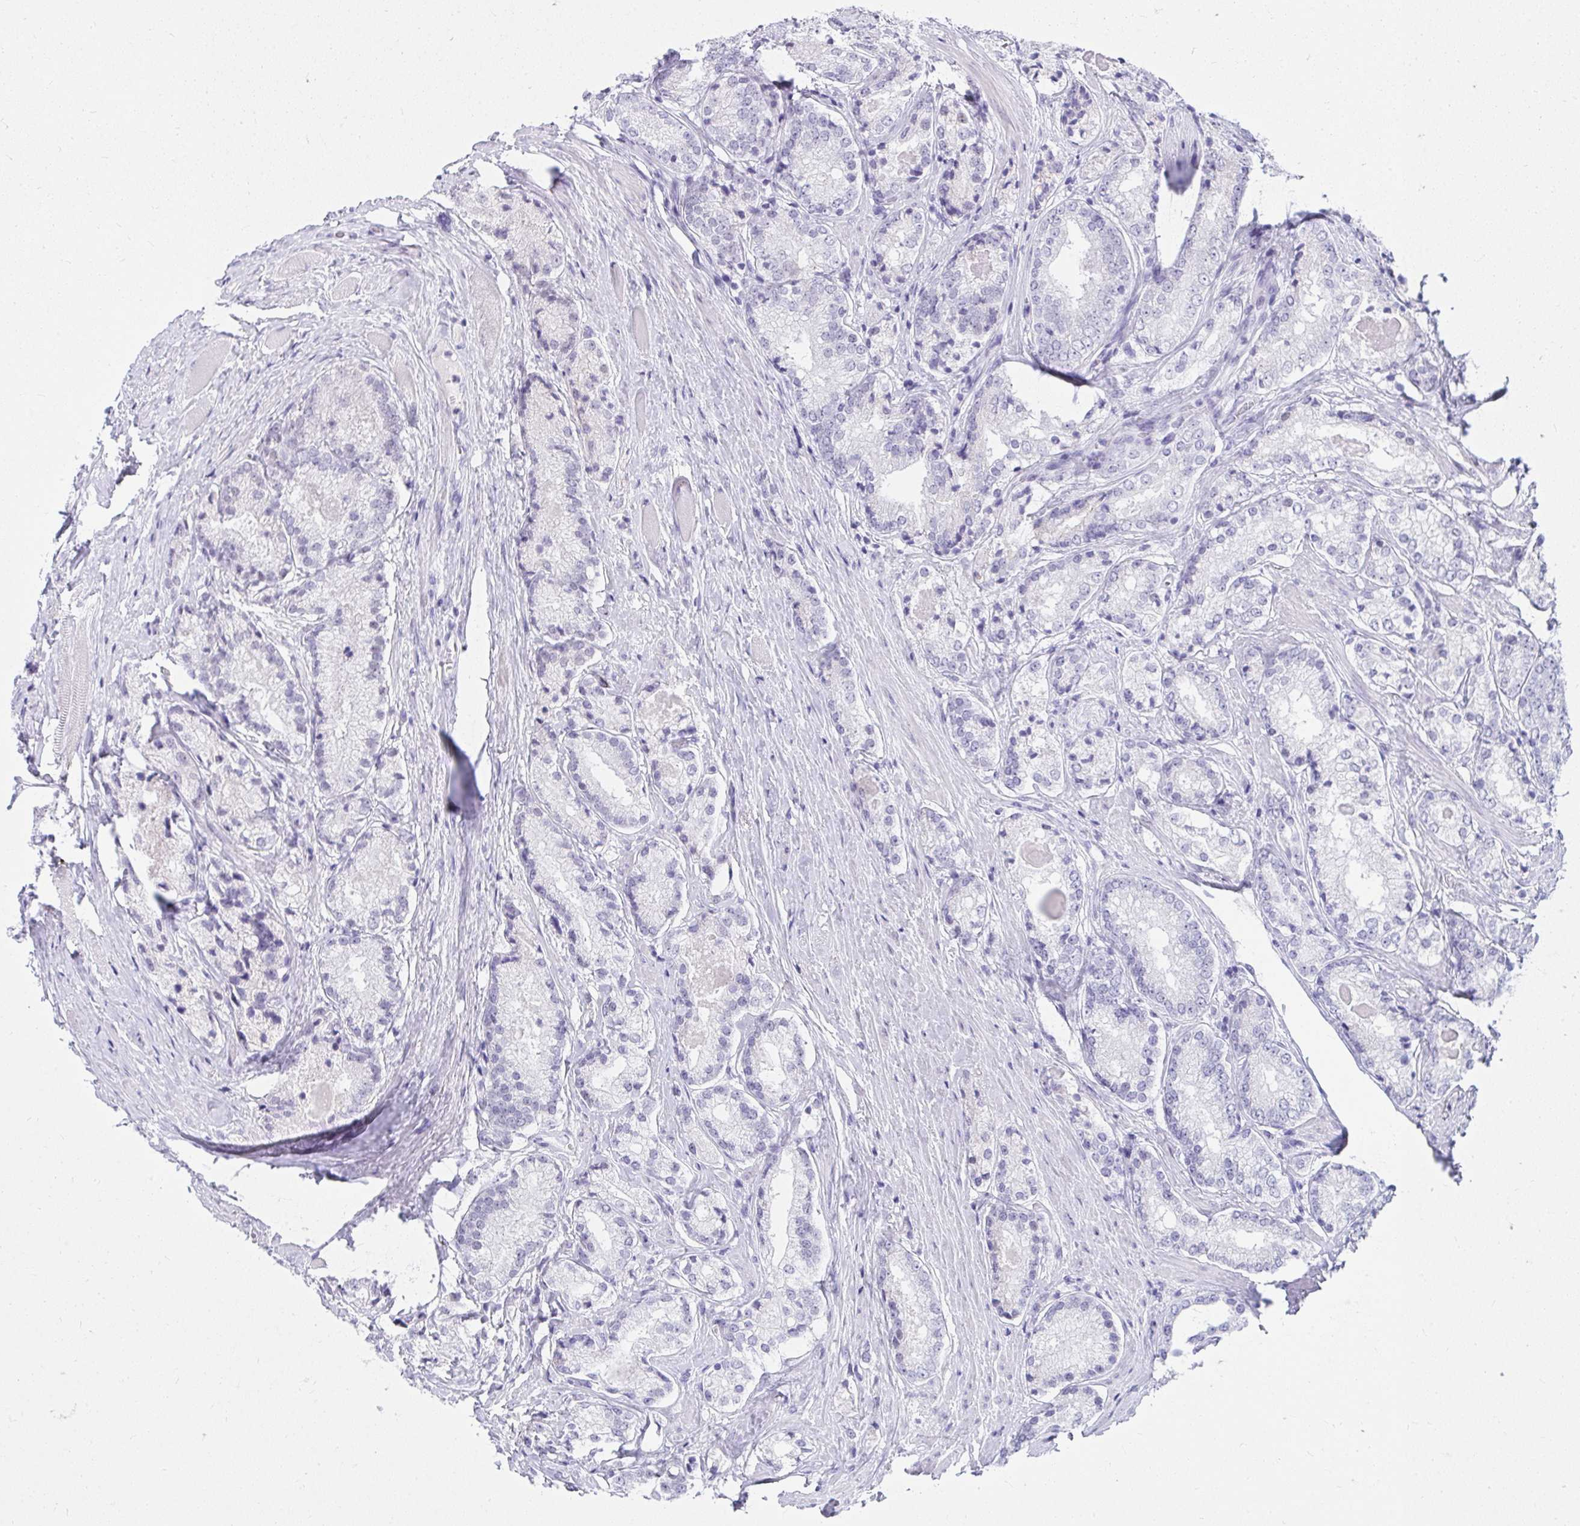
{"staining": {"intensity": "negative", "quantity": "none", "location": "none"}, "tissue": "prostate cancer", "cell_type": "Tumor cells", "image_type": "cancer", "snomed": [{"axis": "morphology", "description": "Adenocarcinoma, NOS"}, {"axis": "morphology", "description": "Adenocarcinoma, Low grade"}, {"axis": "topography", "description": "Prostate"}], "caption": "IHC of adenocarcinoma (prostate) shows no staining in tumor cells.", "gene": "OR5F1", "patient": {"sex": "male", "age": 68}}